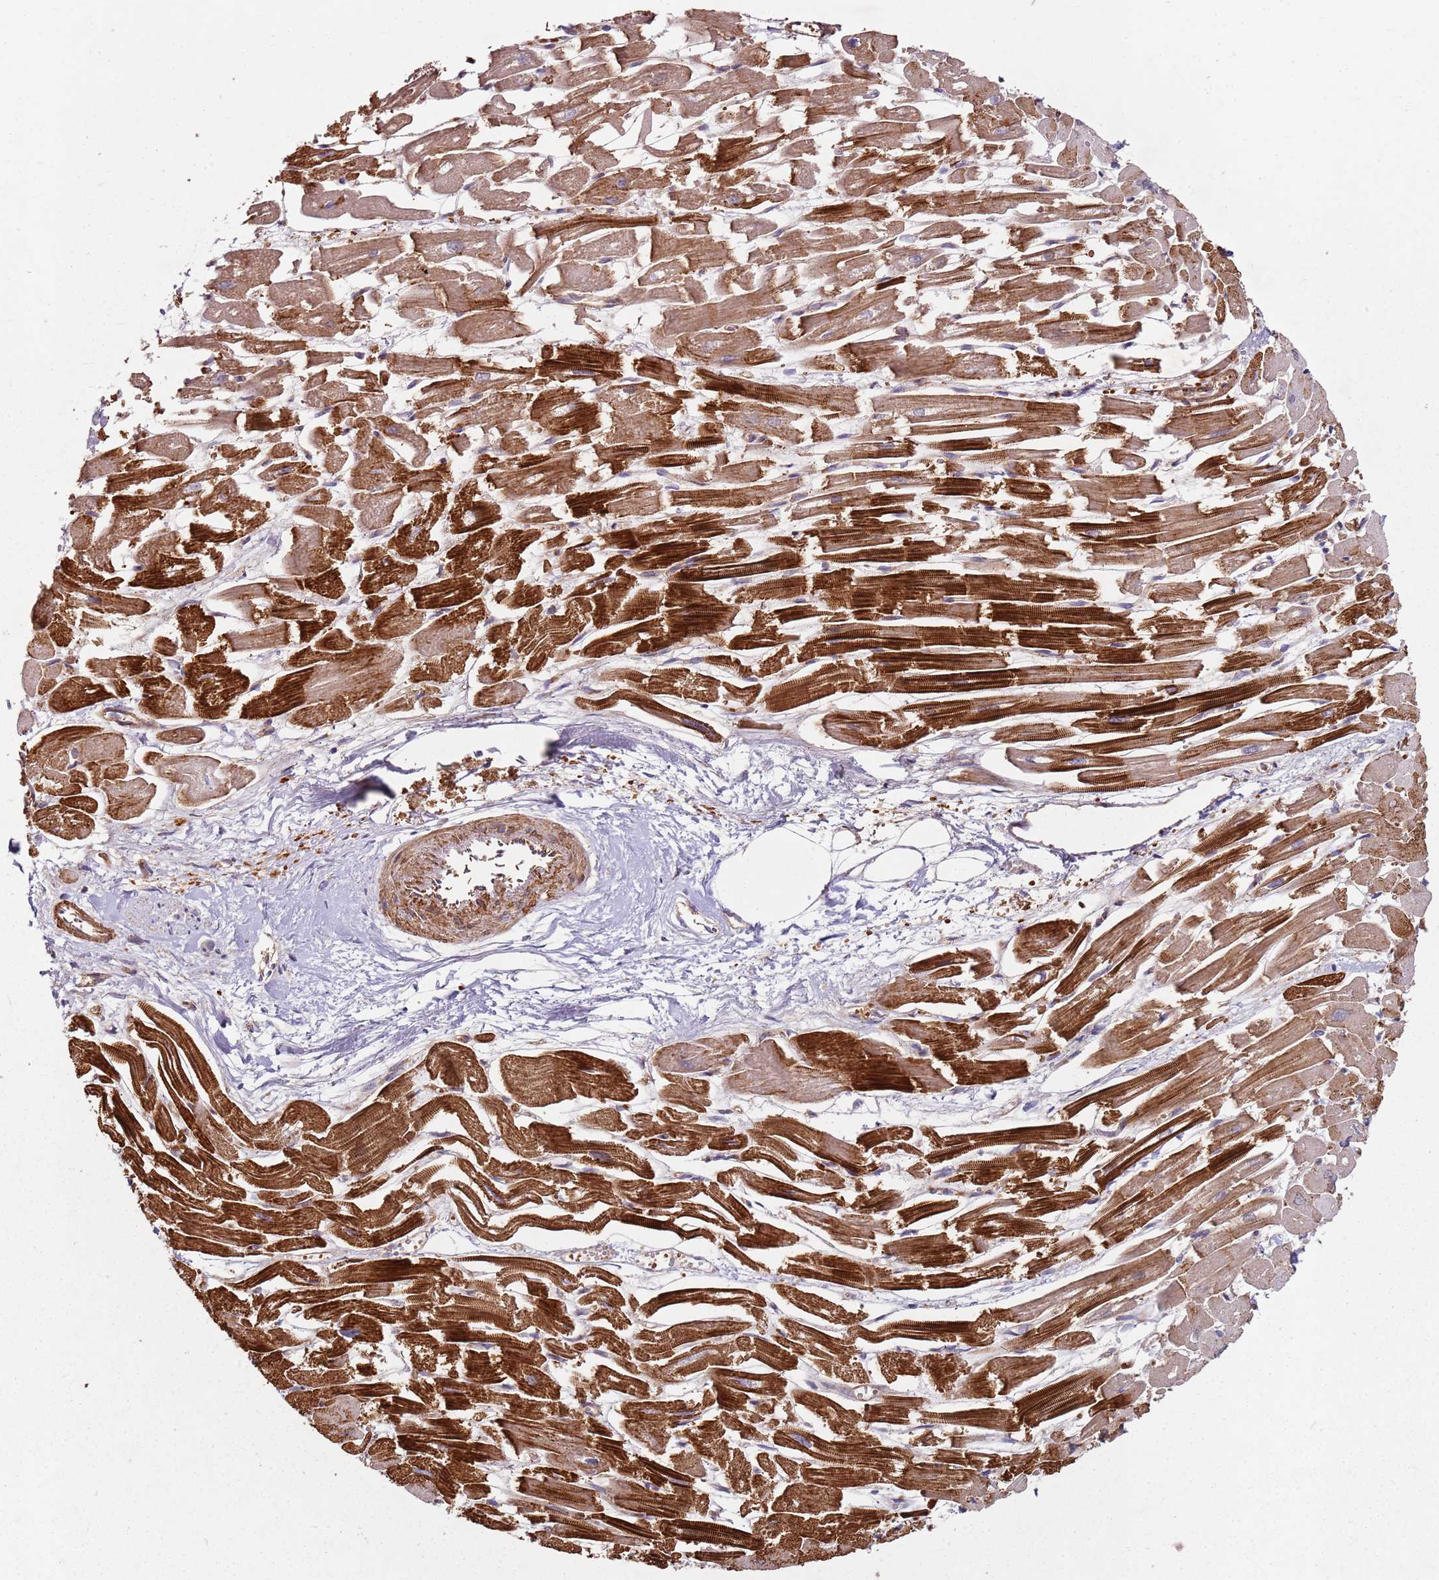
{"staining": {"intensity": "strong", "quantity": ">75%", "location": "cytoplasmic/membranous"}, "tissue": "heart muscle", "cell_type": "Cardiomyocytes", "image_type": "normal", "snomed": [{"axis": "morphology", "description": "Normal tissue, NOS"}, {"axis": "topography", "description": "Heart"}], "caption": "An immunohistochemistry (IHC) histopathology image of normal tissue is shown. Protein staining in brown labels strong cytoplasmic/membranous positivity in heart muscle within cardiomyocytes.", "gene": "C2CD4B", "patient": {"sex": "male", "age": 54}}